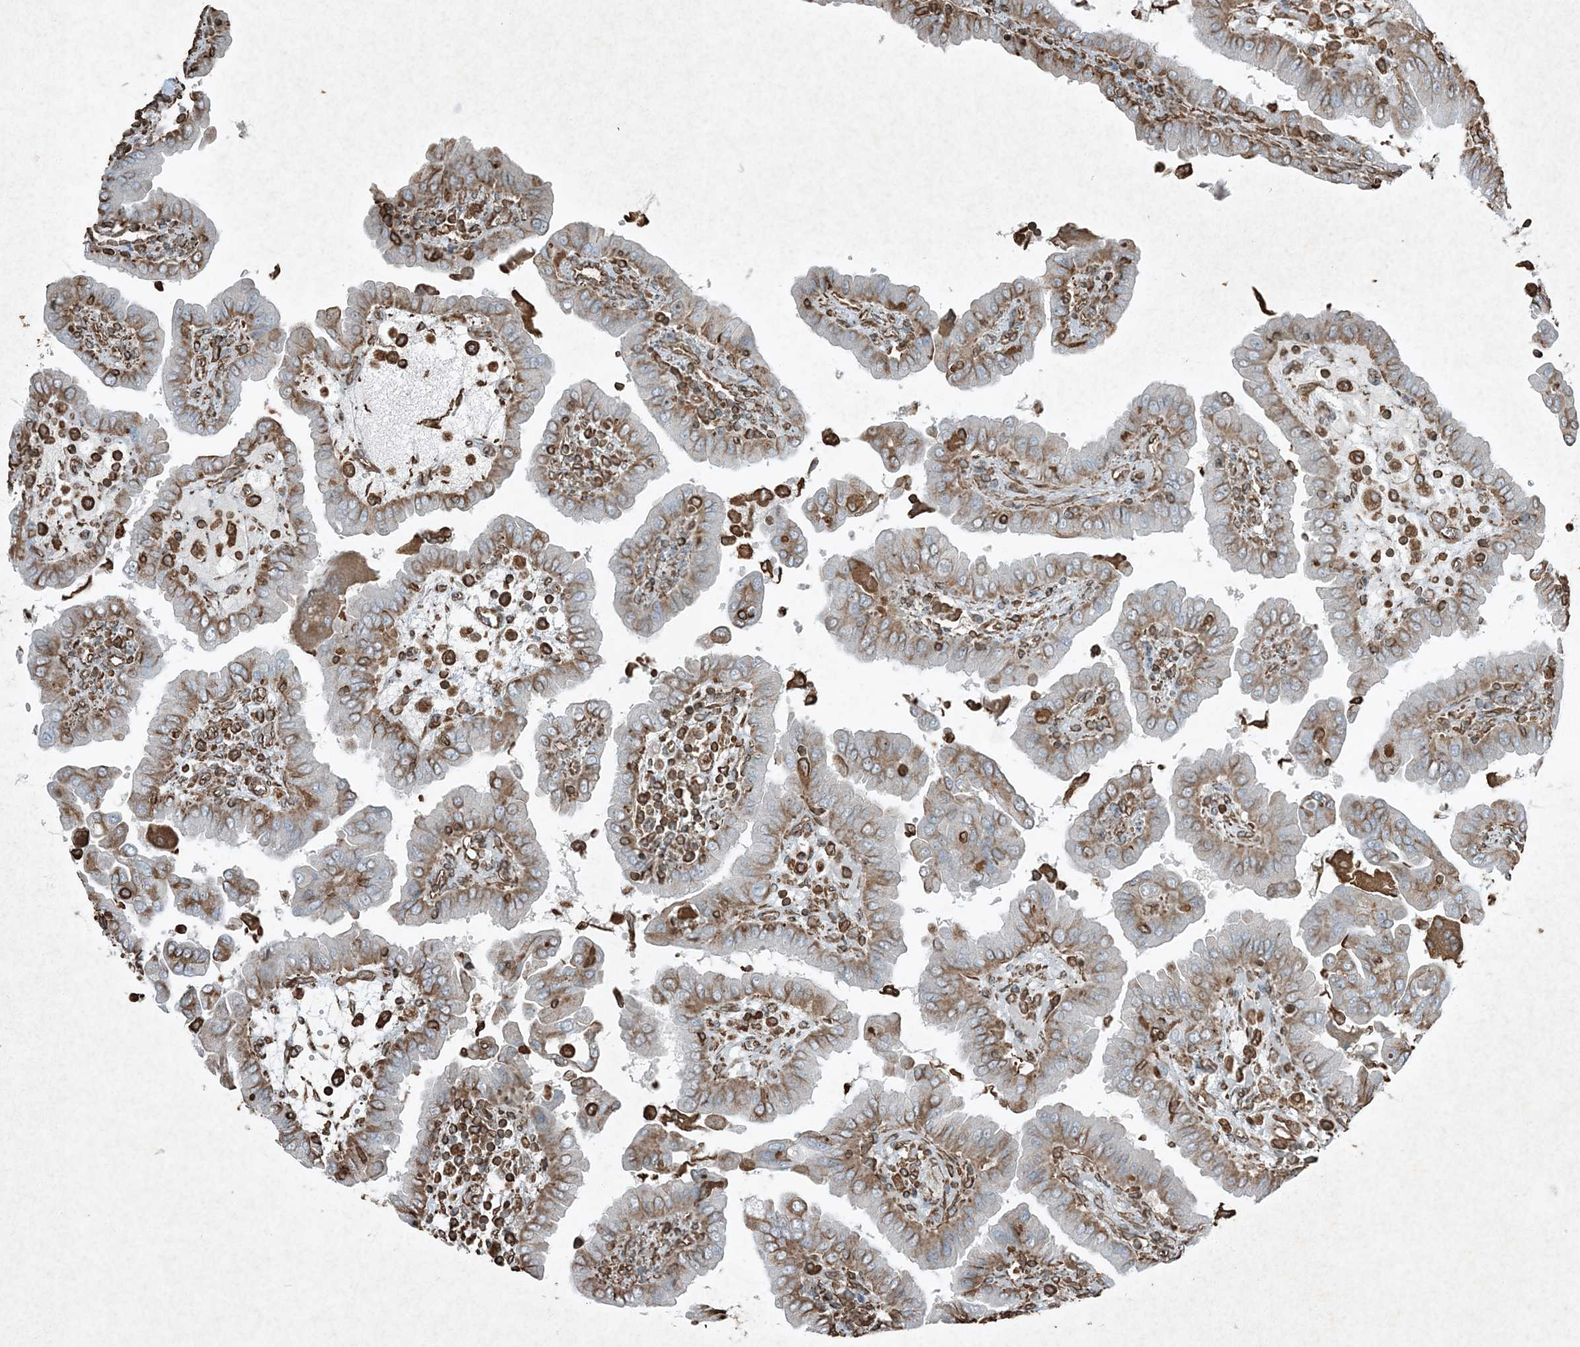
{"staining": {"intensity": "moderate", "quantity": ">75%", "location": "cytoplasmic/membranous"}, "tissue": "thyroid cancer", "cell_type": "Tumor cells", "image_type": "cancer", "snomed": [{"axis": "morphology", "description": "Papillary adenocarcinoma, NOS"}, {"axis": "topography", "description": "Thyroid gland"}], "caption": "High-magnification brightfield microscopy of thyroid cancer stained with DAB (brown) and counterstained with hematoxylin (blue). tumor cells exhibit moderate cytoplasmic/membranous positivity is identified in approximately>75% of cells.", "gene": "RYK", "patient": {"sex": "male", "age": 33}}